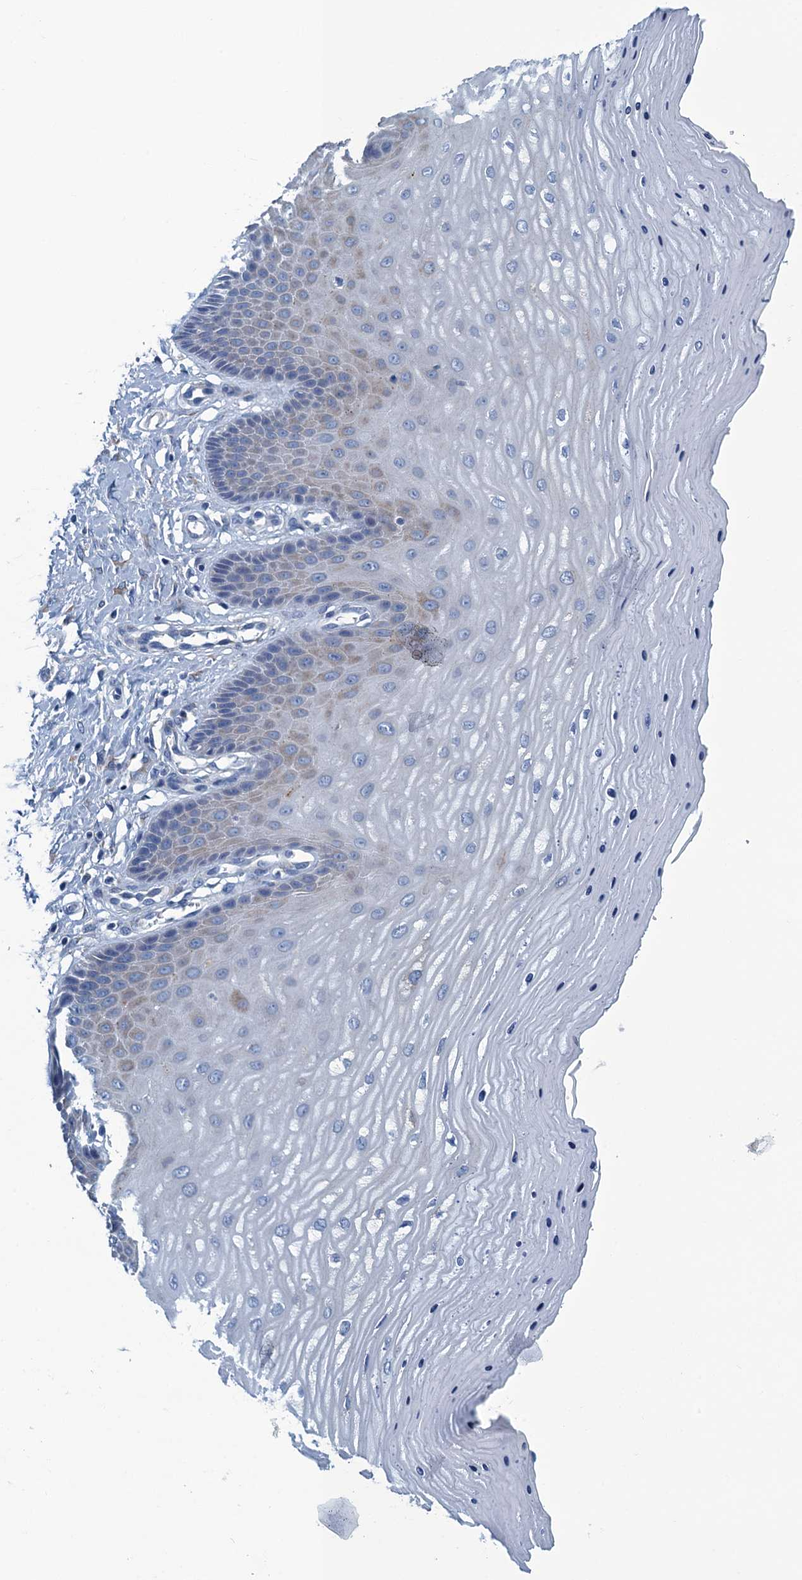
{"staining": {"intensity": "negative", "quantity": "none", "location": "none"}, "tissue": "cervix", "cell_type": "Squamous epithelial cells", "image_type": "normal", "snomed": [{"axis": "morphology", "description": "Normal tissue, NOS"}, {"axis": "topography", "description": "Cervix"}], "caption": "Immunohistochemistry photomicrograph of normal human cervix stained for a protein (brown), which displays no positivity in squamous epithelial cells.", "gene": "C10orf88", "patient": {"sex": "female", "age": 55}}